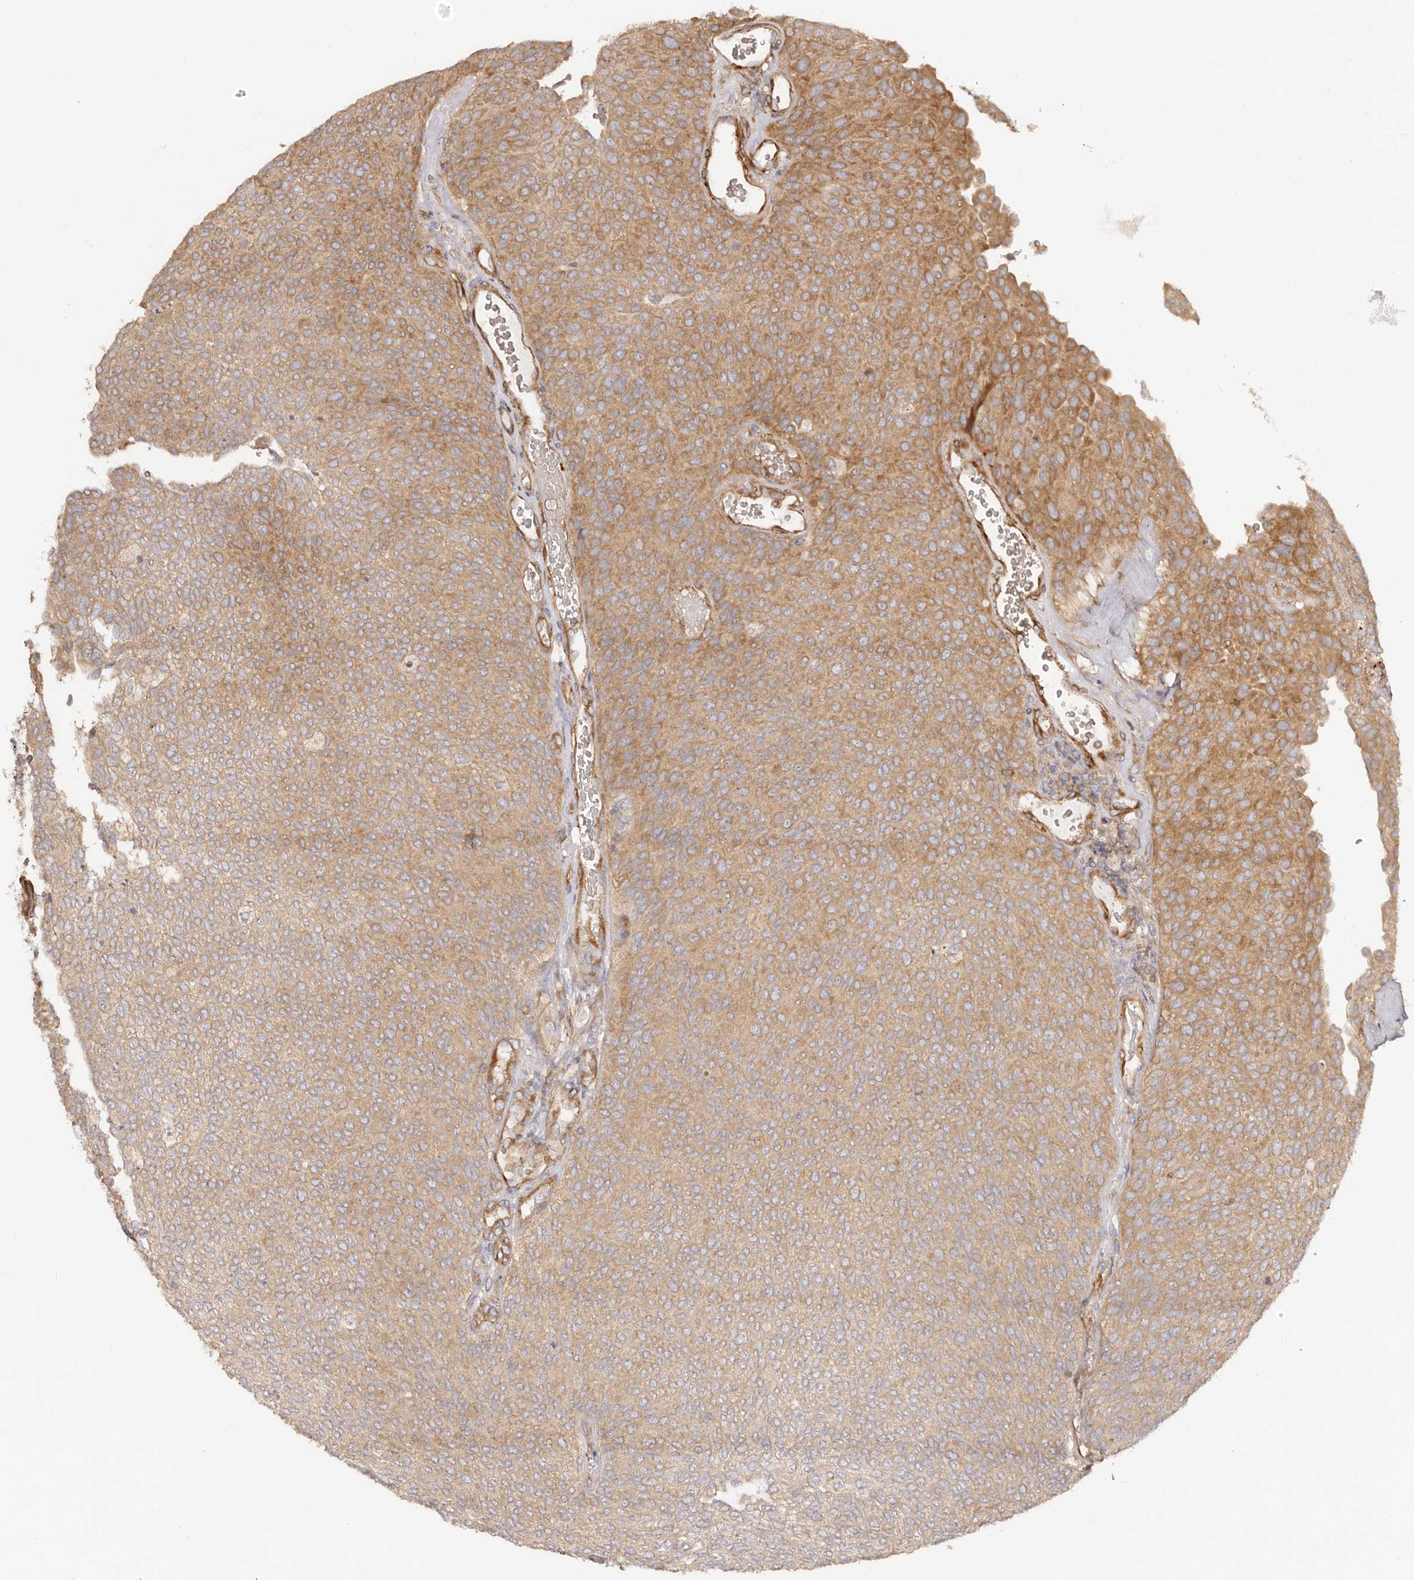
{"staining": {"intensity": "moderate", "quantity": "25%-75%", "location": "cytoplasmic/membranous"}, "tissue": "urothelial cancer", "cell_type": "Tumor cells", "image_type": "cancer", "snomed": [{"axis": "morphology", "description": "Urothelial carcinoma, Low grade"}, {"axis": "topography", "description": "Urinary bladder"}], "caption": "Protein expression analysis of human urothelial cancer reveals moderate cytoplasmic/membranous positivity in approximately 25%-75% of tumor cells.", "gene": "RPS6", "patient": {"sex": "female", "age": 79}}